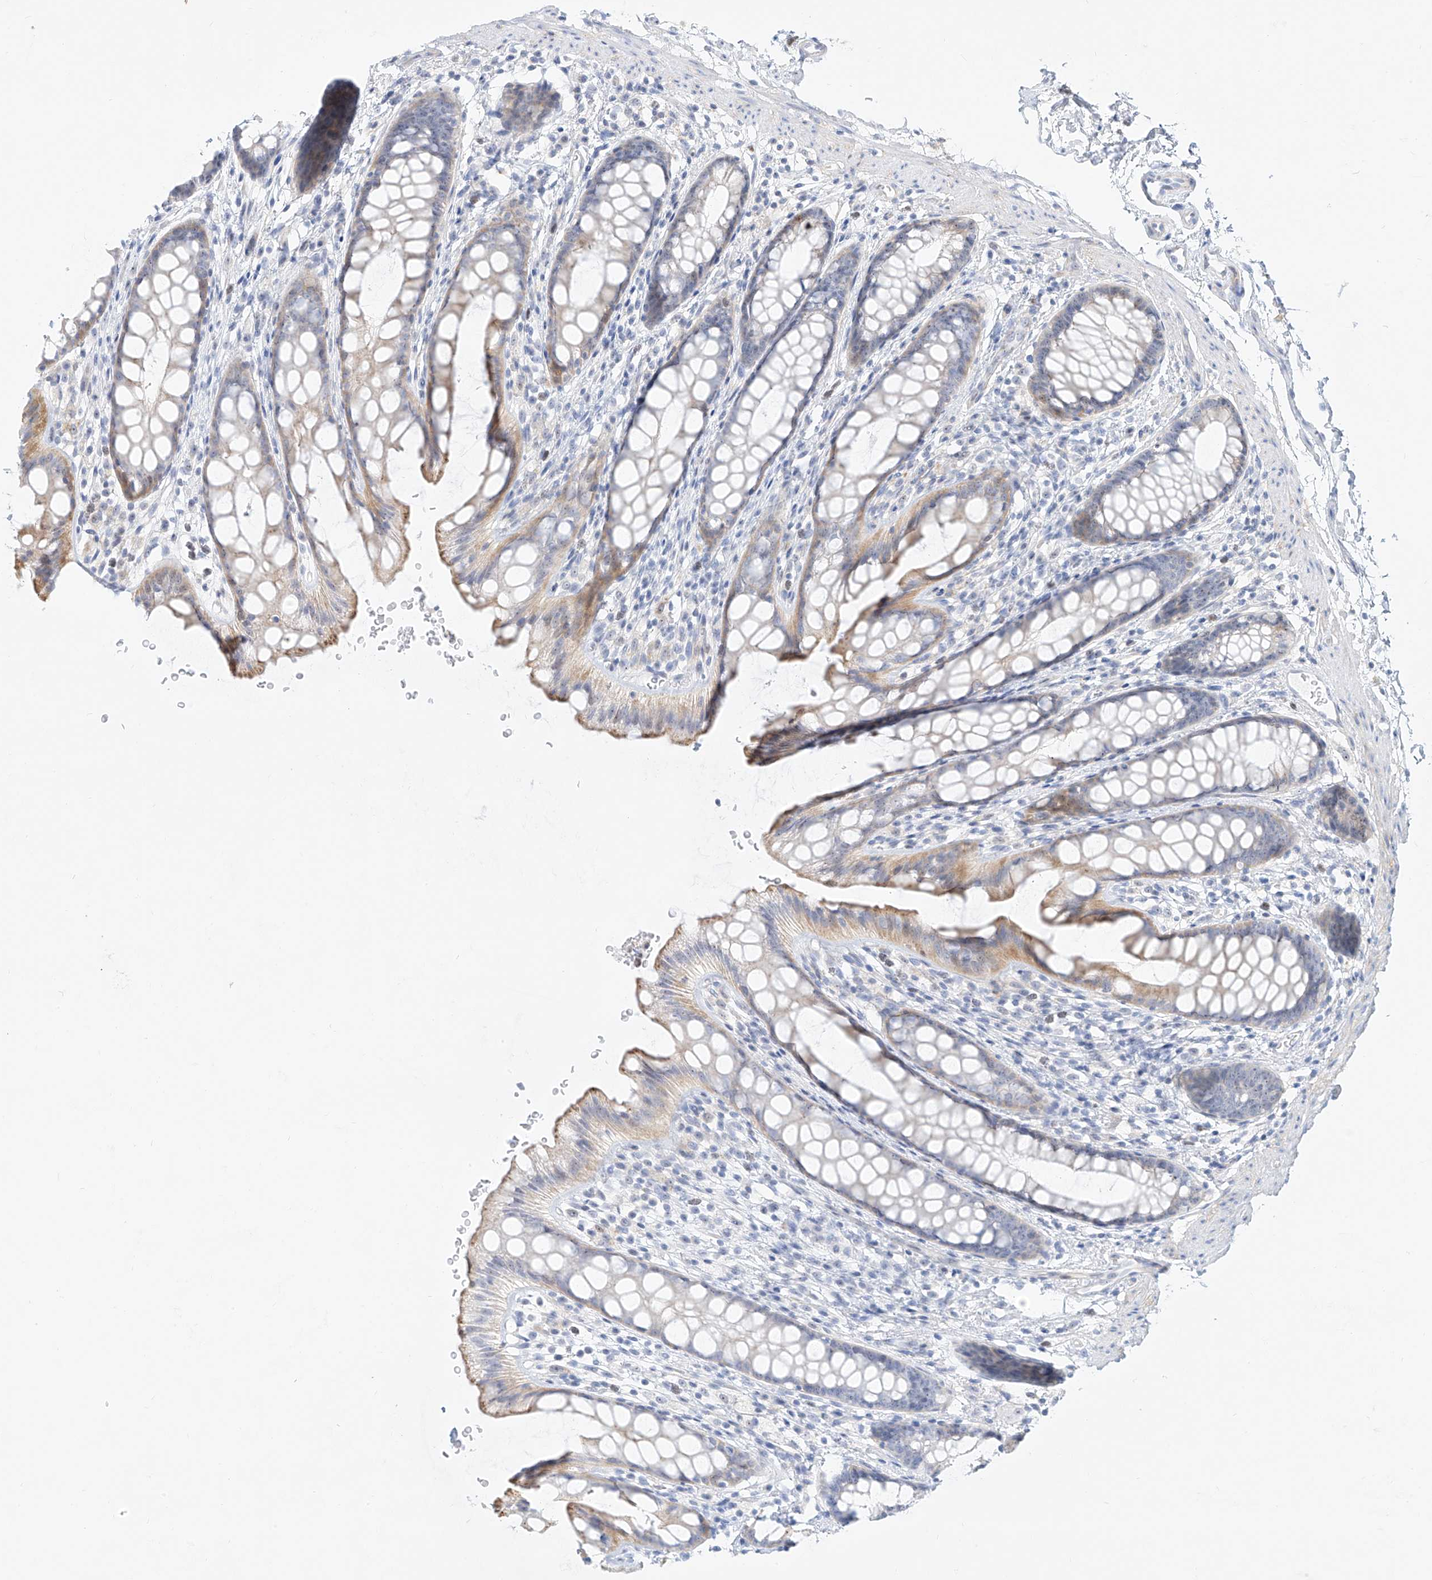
{"staining": {"intensity": "weak", "quantity": "25%-75%", "location": "cytoplasmic/membranous"}, "tissue": "rectum", "cell_type": "Glandular cells", "image_type": "normal", "snomed": [{"axis": "morphology", "description": "Normal tissue, NOS"}, {"axis": "topography", "description": "Rectum"}], "caption": "DAB (3,3'-diaminobenzidine) immunohistochemical staining of normal human rectum reveals weak cytoplasmic/membranous protein staining in approximately 25%-75% of glandular cells.", "gene": "SNU13", "patient": {"sex": "female", "age": 65}}